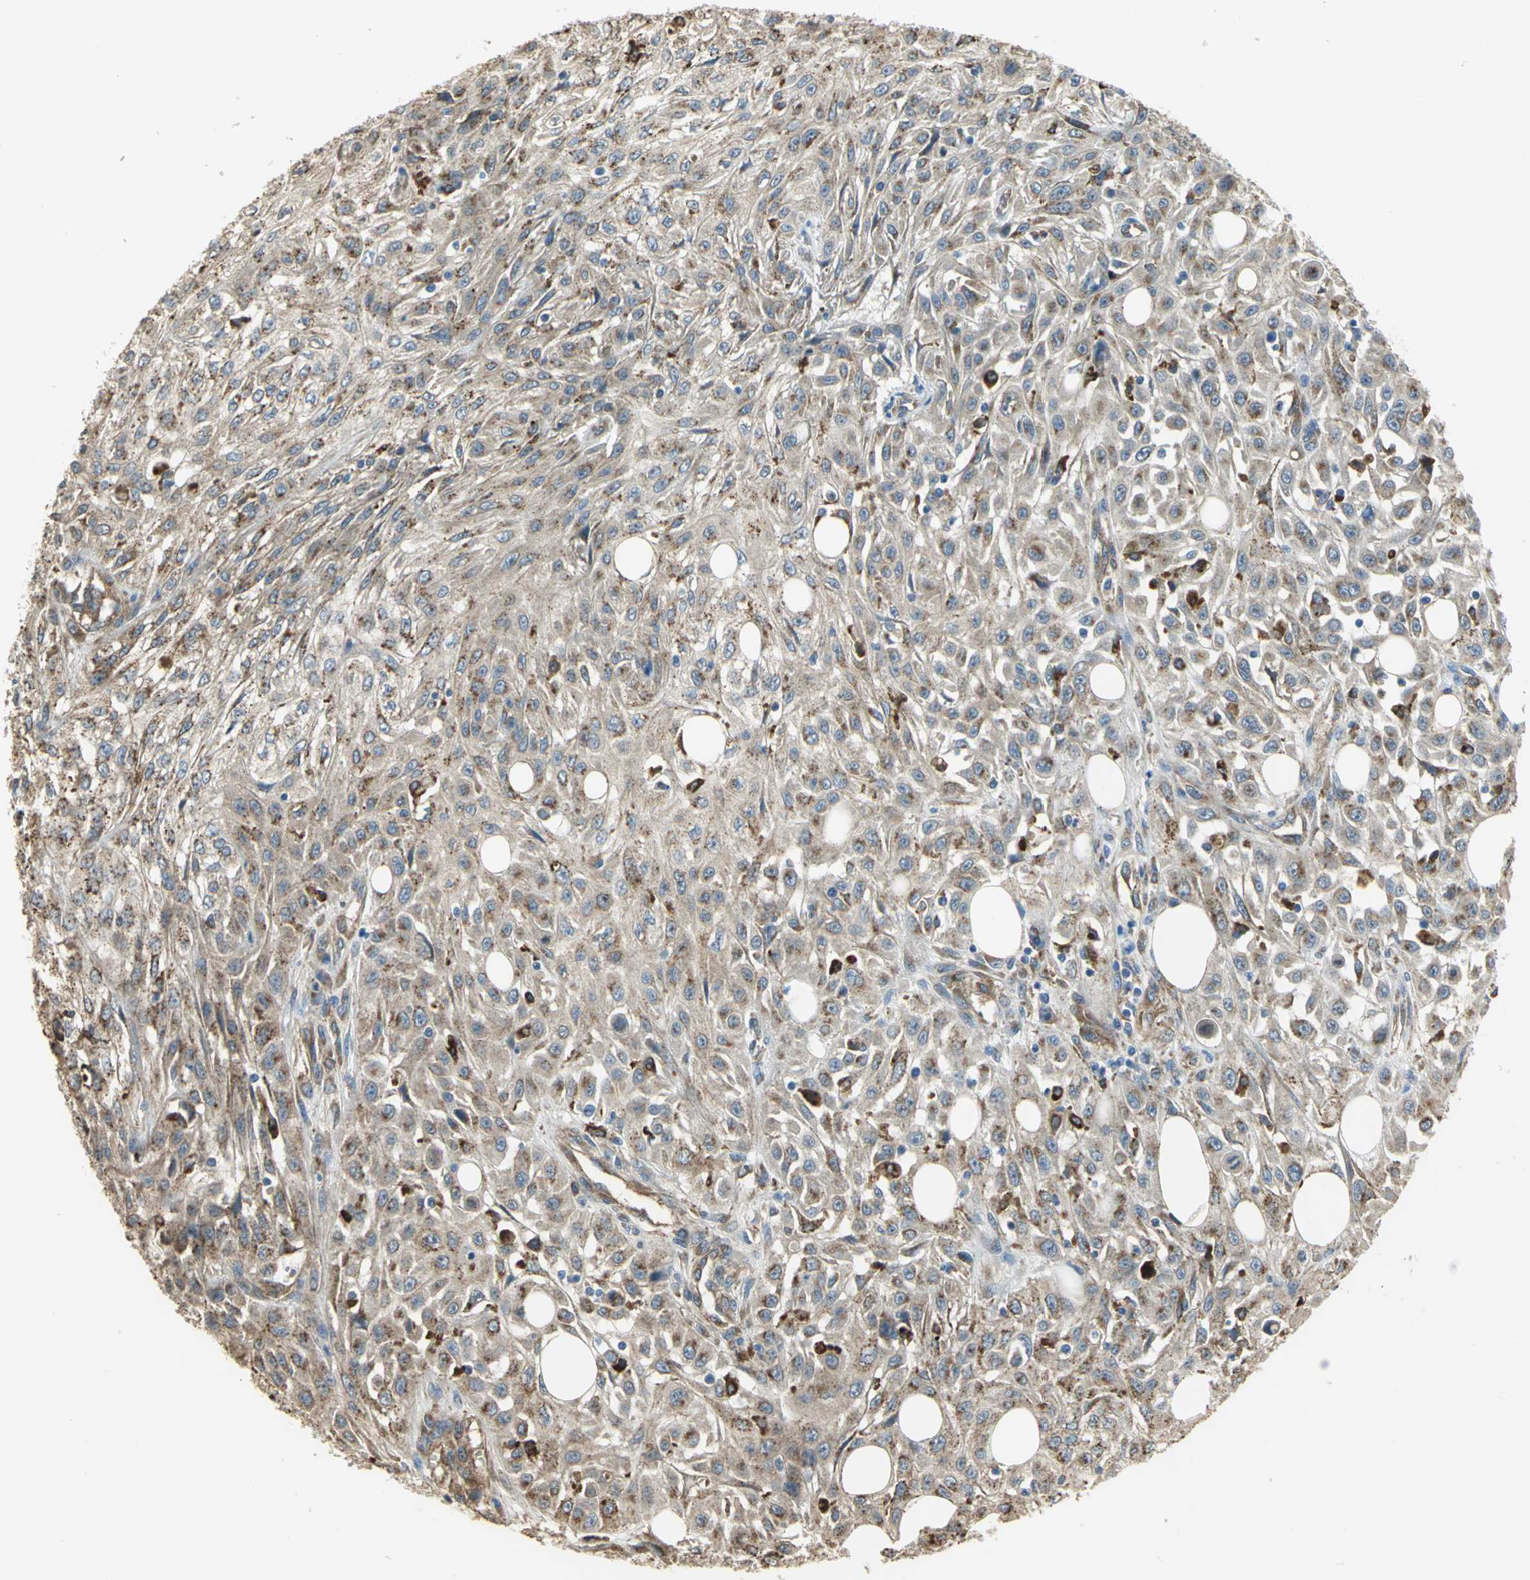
{"staining": {"intensity": "weak", "quantity": "25%-75%", "location": "cytoplasmic/membranous"}, "tissue": "skin cancer", "cell_type": "Tumor cells", "image_type": "cancer", "snomed": [{"axis": "morphology", "description": "Squamous cell carcinoma, NOS"}, {"axis": "topography", "description": "Skin"}], "caption": "Skin cancer (squamous cell carcinoma) was stained to show a protein in brown. There is low levels of weak cytoplasmic/membranous expression in about 25%-75% of tumor cells.", "gene": "DIAPH2", "patient": {"sex": "male", "age": 75}}